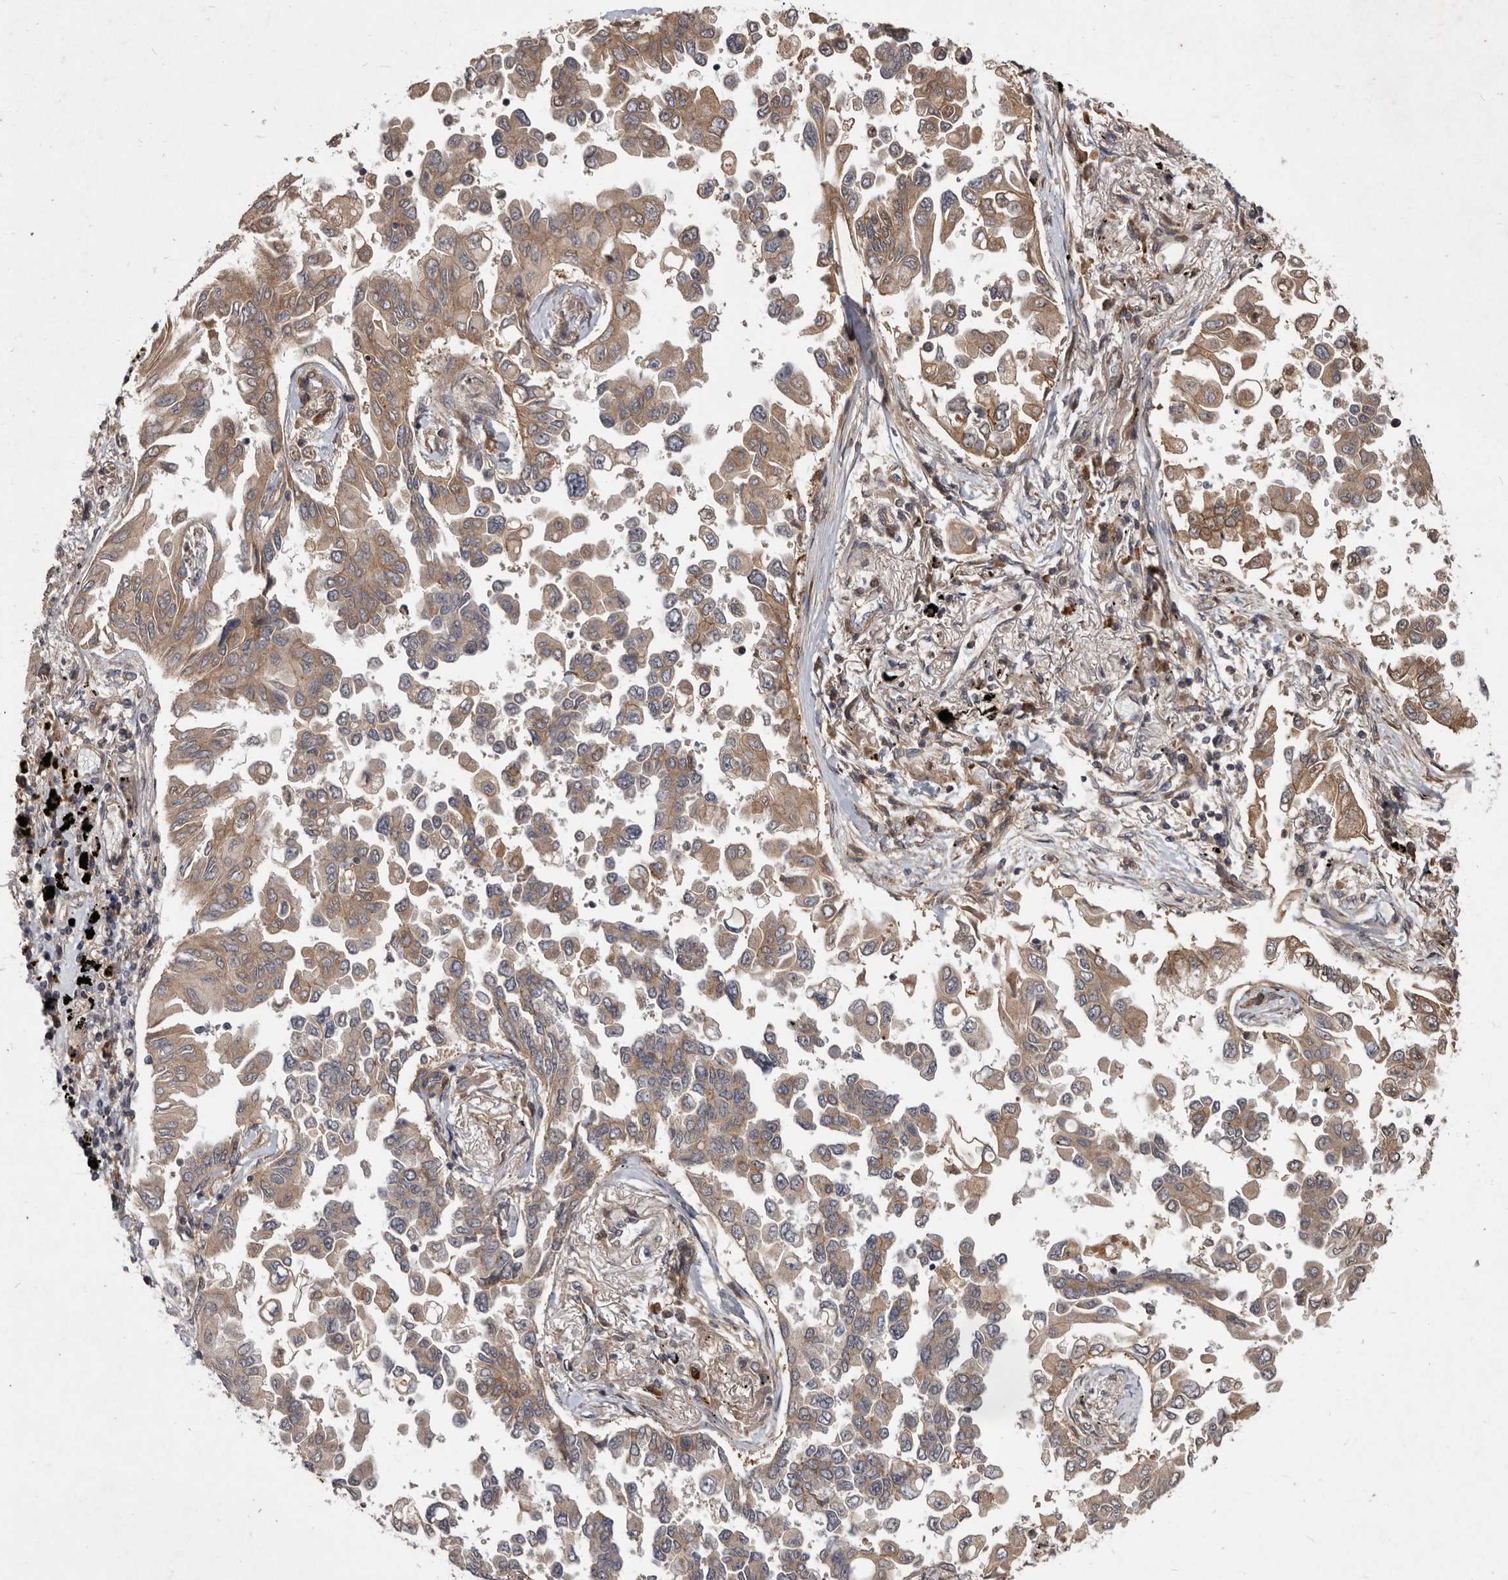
{"staining": {"intensity": "moderate", "quantity": ">75%", "location": "cytoplasmic/membranous"}, "tissue": "lung cancer", "cell_type": "Tumor cells", "image_type": "cancer", "snomed": [{"axis": "morphology", "description": "Adenocarcinoma, NOS"}, {"axis": "topography", "description": "Lung"}], "caption": "DAB (3,3'-diaminobenzidine) immunohistochemical staining of human lung adenocarcinoma reveals moderate cytoplasmic/membranous protein positivity in approximately >75% of tumor cells. The protein of interest is stained brown, and the nuclei are stained in blue (DAB (3,3'-diaminobenzidine) IHC with brightfield microscopy, high magnification).", "gene": "DNAJC28", "patient": {"sex": "female", "age": 67}}